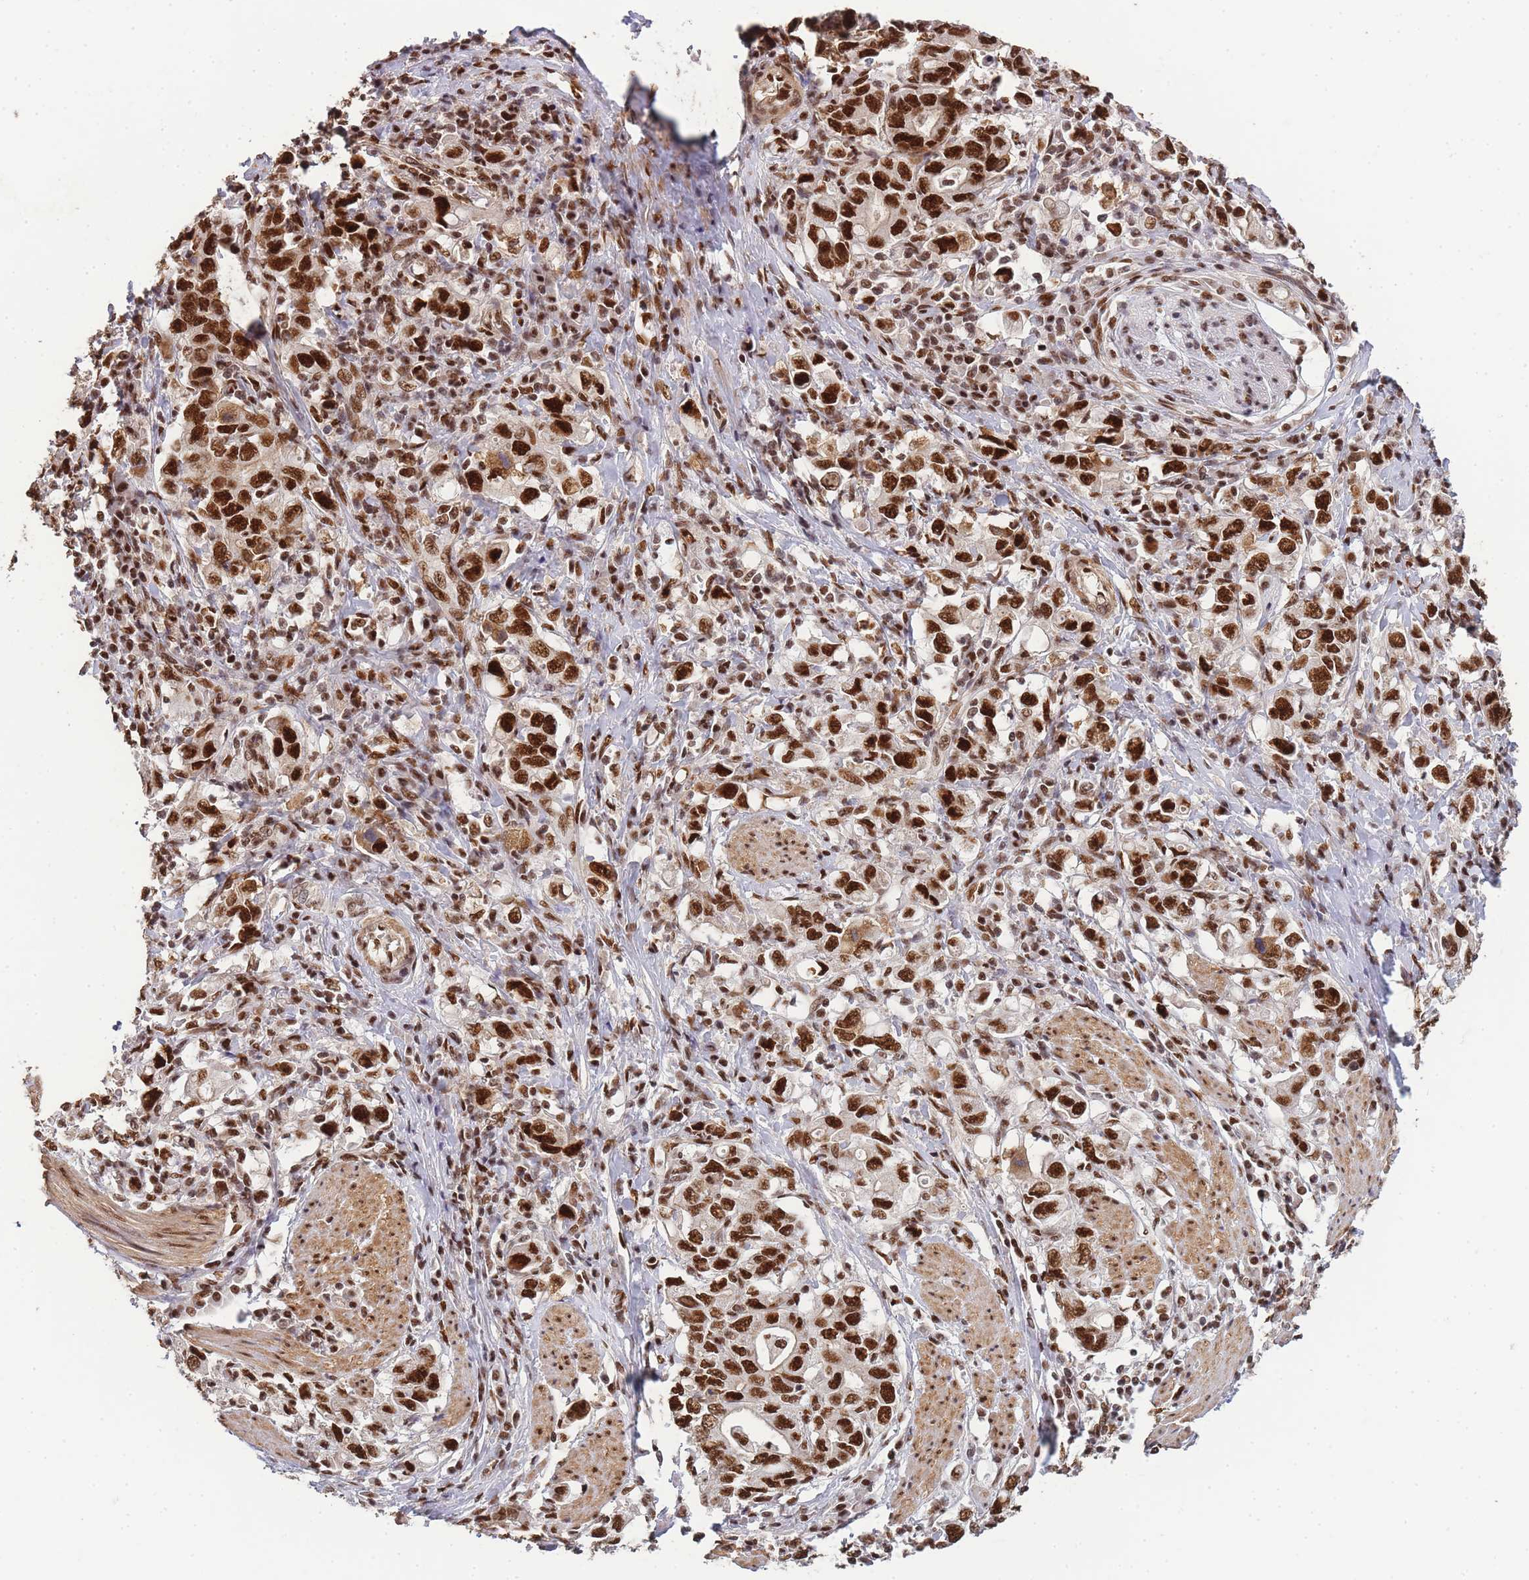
{"staining": {"intensity": "strong", "quantity": ">75%", "location": "nuclear"}, "tissue": "stomach cancer", "cell_type": "Tumor cells", "image_type": "cancer", "snomed": [{"axis": "morphology", "description": "Adenocarcinoma, NOS"}, {"axis": "topography", "description": "Stomach, upper"}, {"axis": "topography", "description": "Stomach"}], "caption": "A brown stain shows strong nuclear staining of a protein in stomach cancer (adenocarcinoma) tumor cells.", "gene": "PRKDC", "patient": {"sex": "male", "age": 62}}